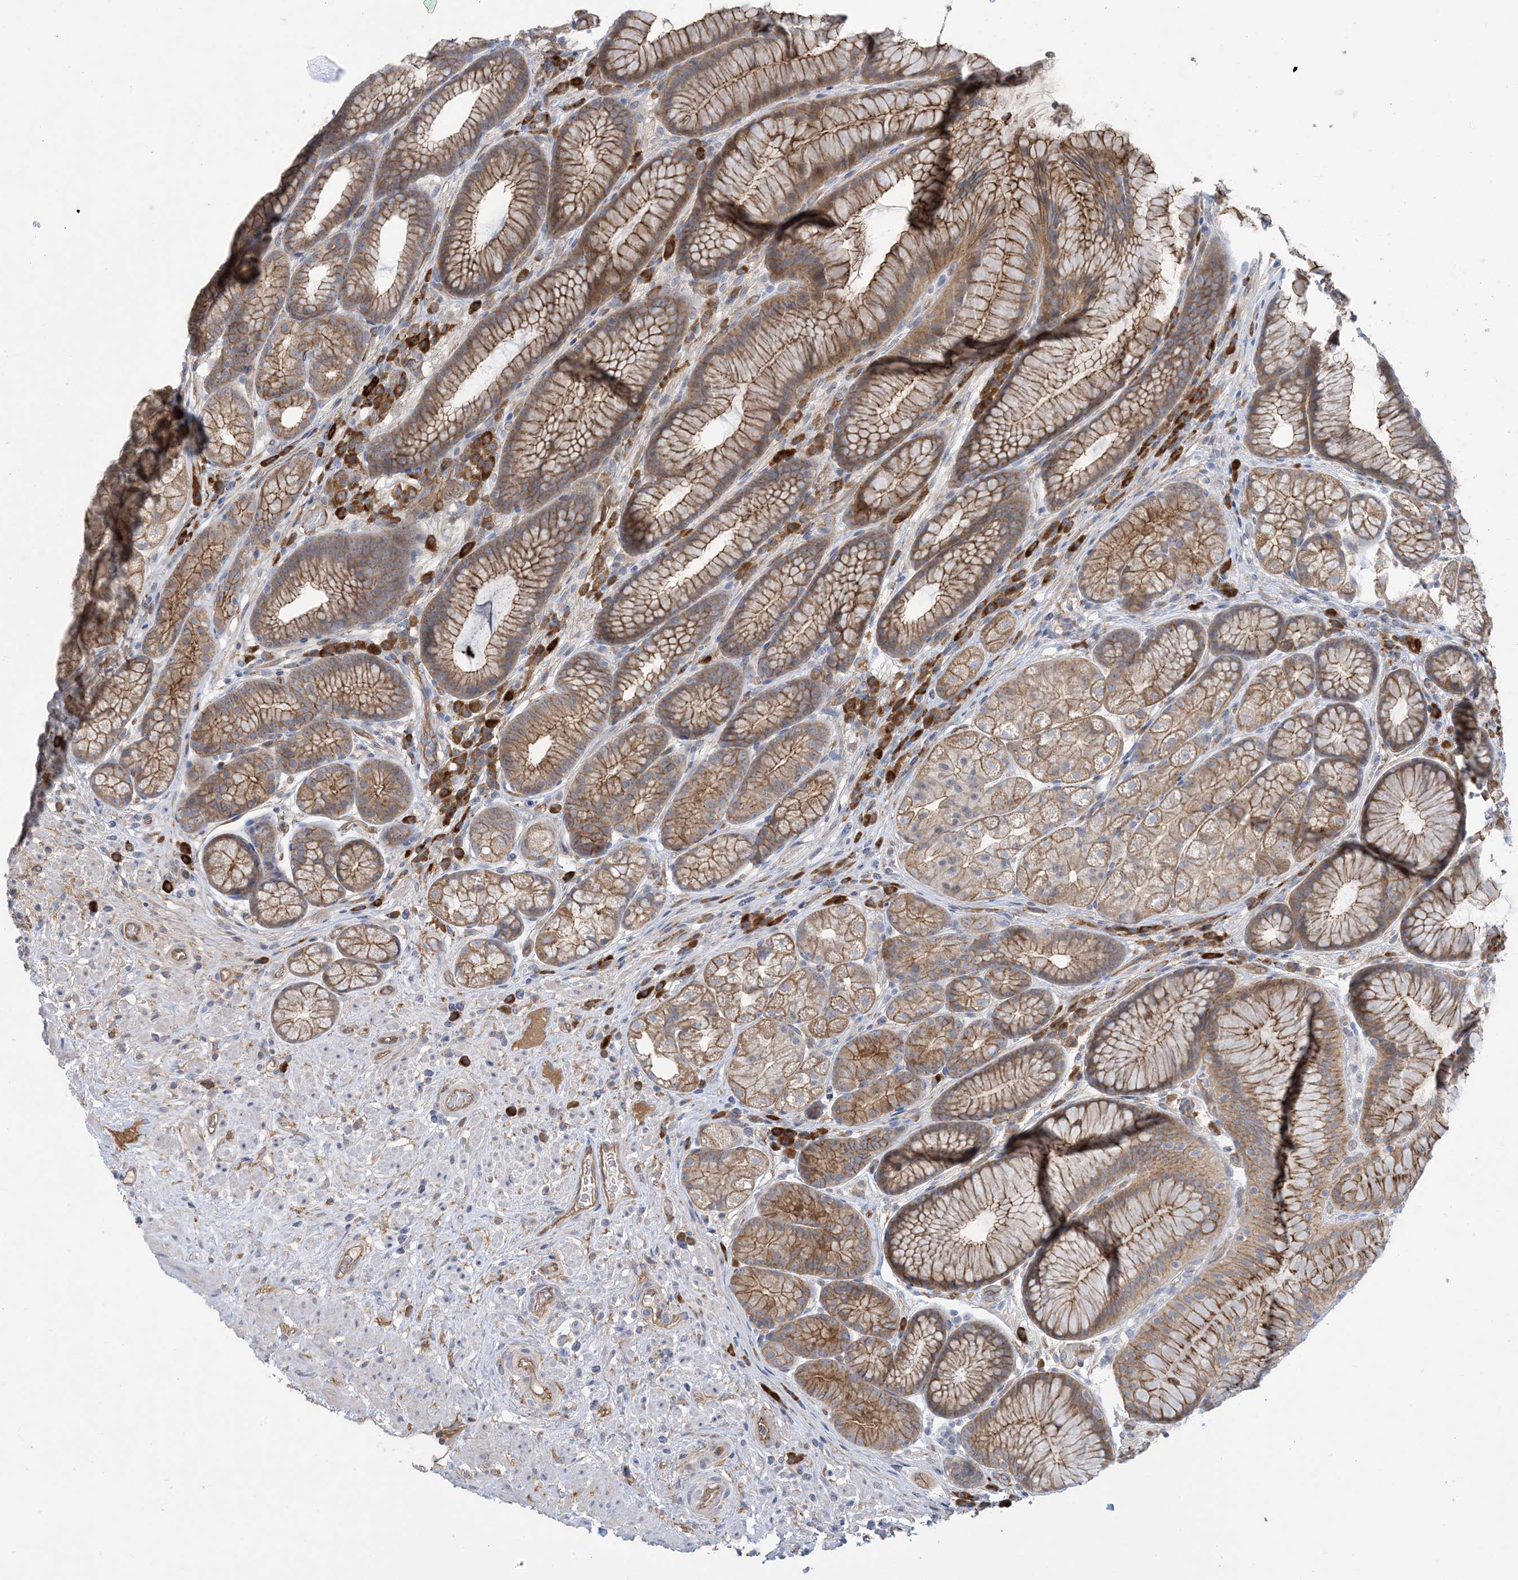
{"staining": {"intensity": "moderate", "quantity": ">75%", "location": "cytoplasmic/membranous"}, "tissue": "stomach", "cell_type": "Glandular cells", "image_type": "normal", "snomed": [{"axis": "morphology", "description": "Normal tissue, NOS"}, {"axis": "topography", "description": "Stomach"}], "caption": "Immunohistochemical staining of unremarkable stomach reveals medium levels of moderate cytoplasmic/membranous staining in about >75% of glandular cells. (brown staining indicates protein expression, while blue staining denotes nuclei).", "gene": "AOC1", "patient": {"sex": "male", "age": 57}}